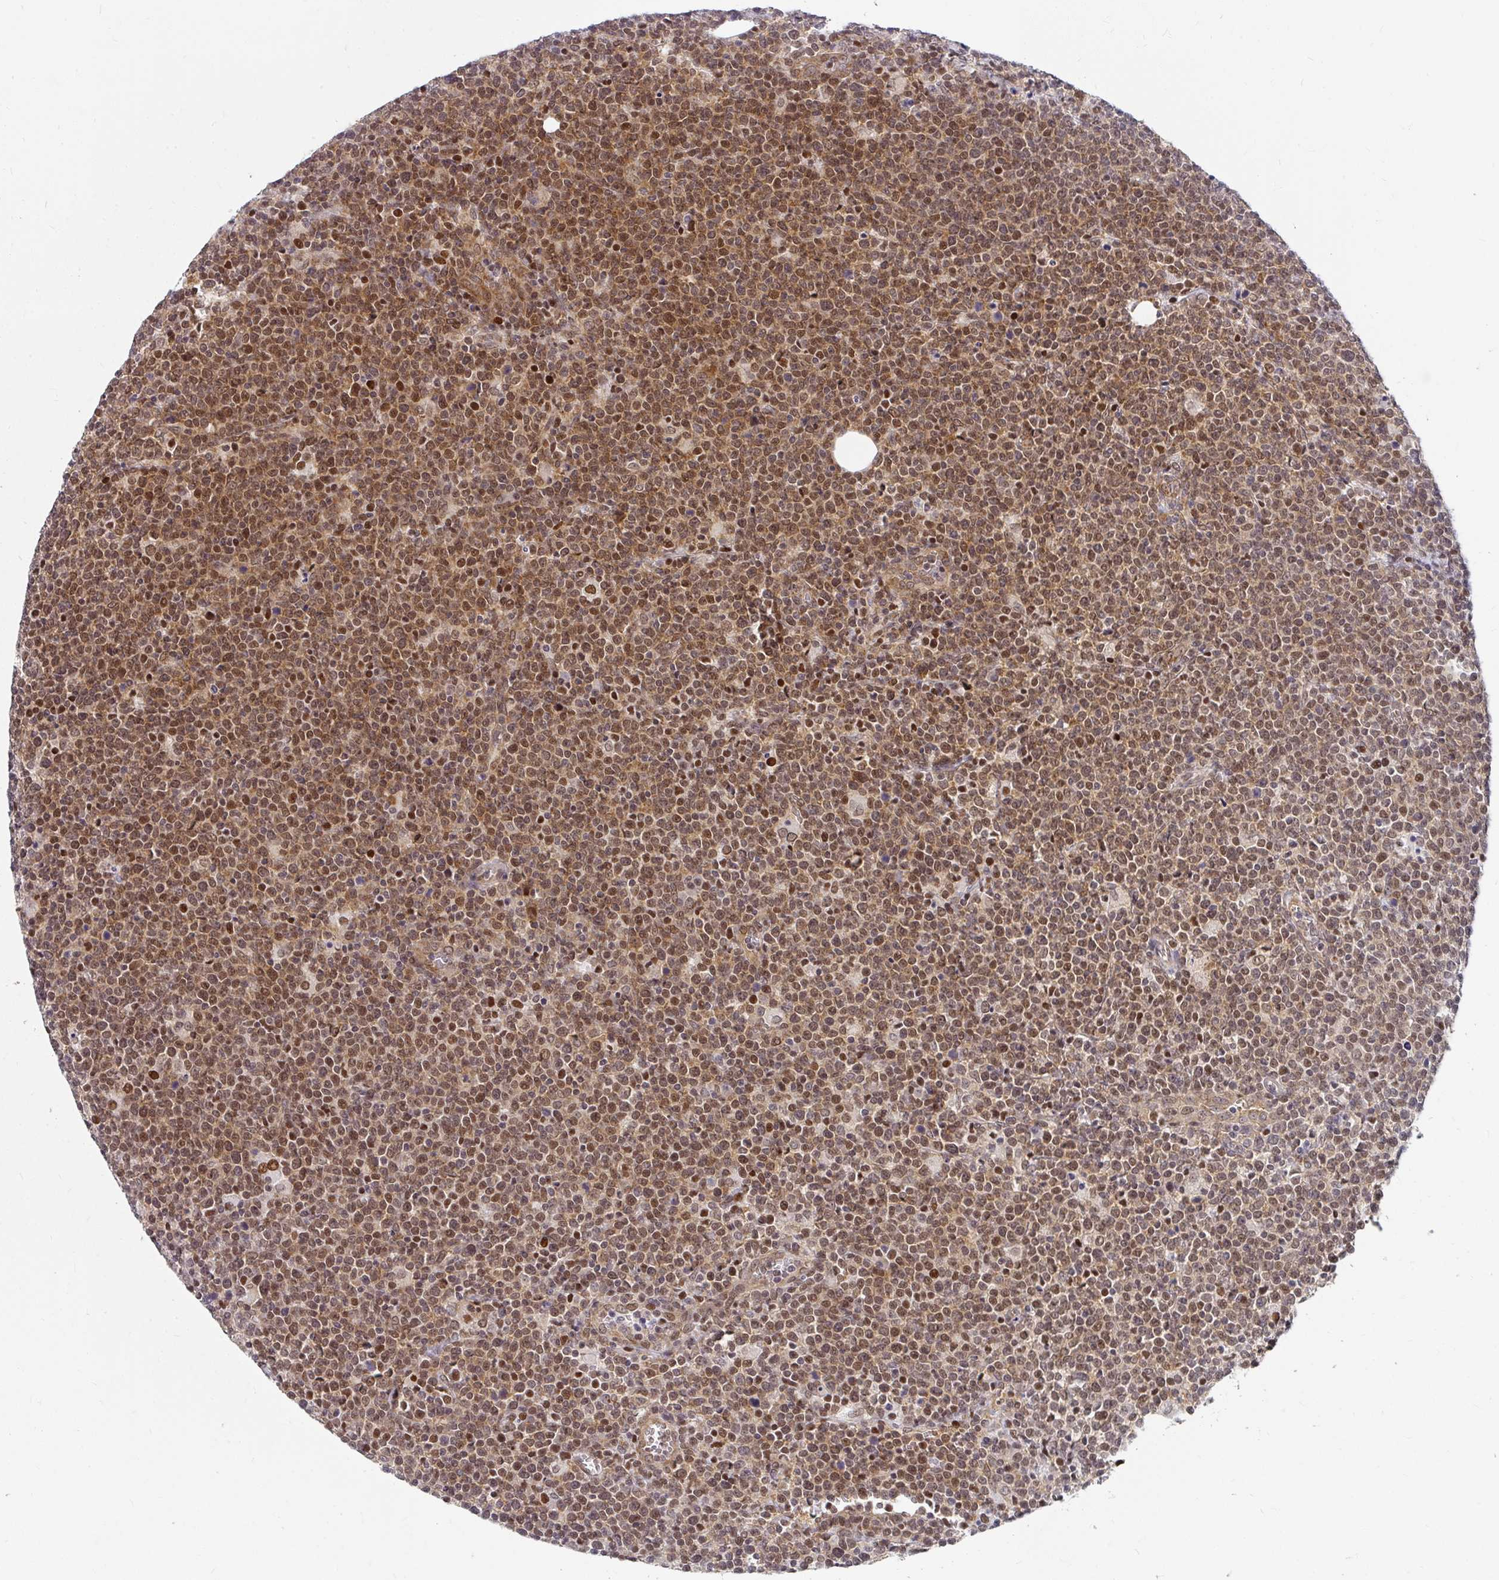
{"staining": {"intensity": "moderate", "quantity": ">75%", "location": "nuclear"}, "tissue": "lymphoma", "cell_type": "Tumor cells", "image_type": "cancer", "snomed": [{"axis": "morphology", "description": "Malignant lymphoma, non-Hodgkin's type, High grade"}, {"axis": "topography", "description": "Lymph node"}], "caption": "Tumor cells exhibit moderate nuclear staining in approximately >75% of cells in lymphoma.", "gene": "SYNCRIP", "patient": {"sex": "male", "age": 61}}